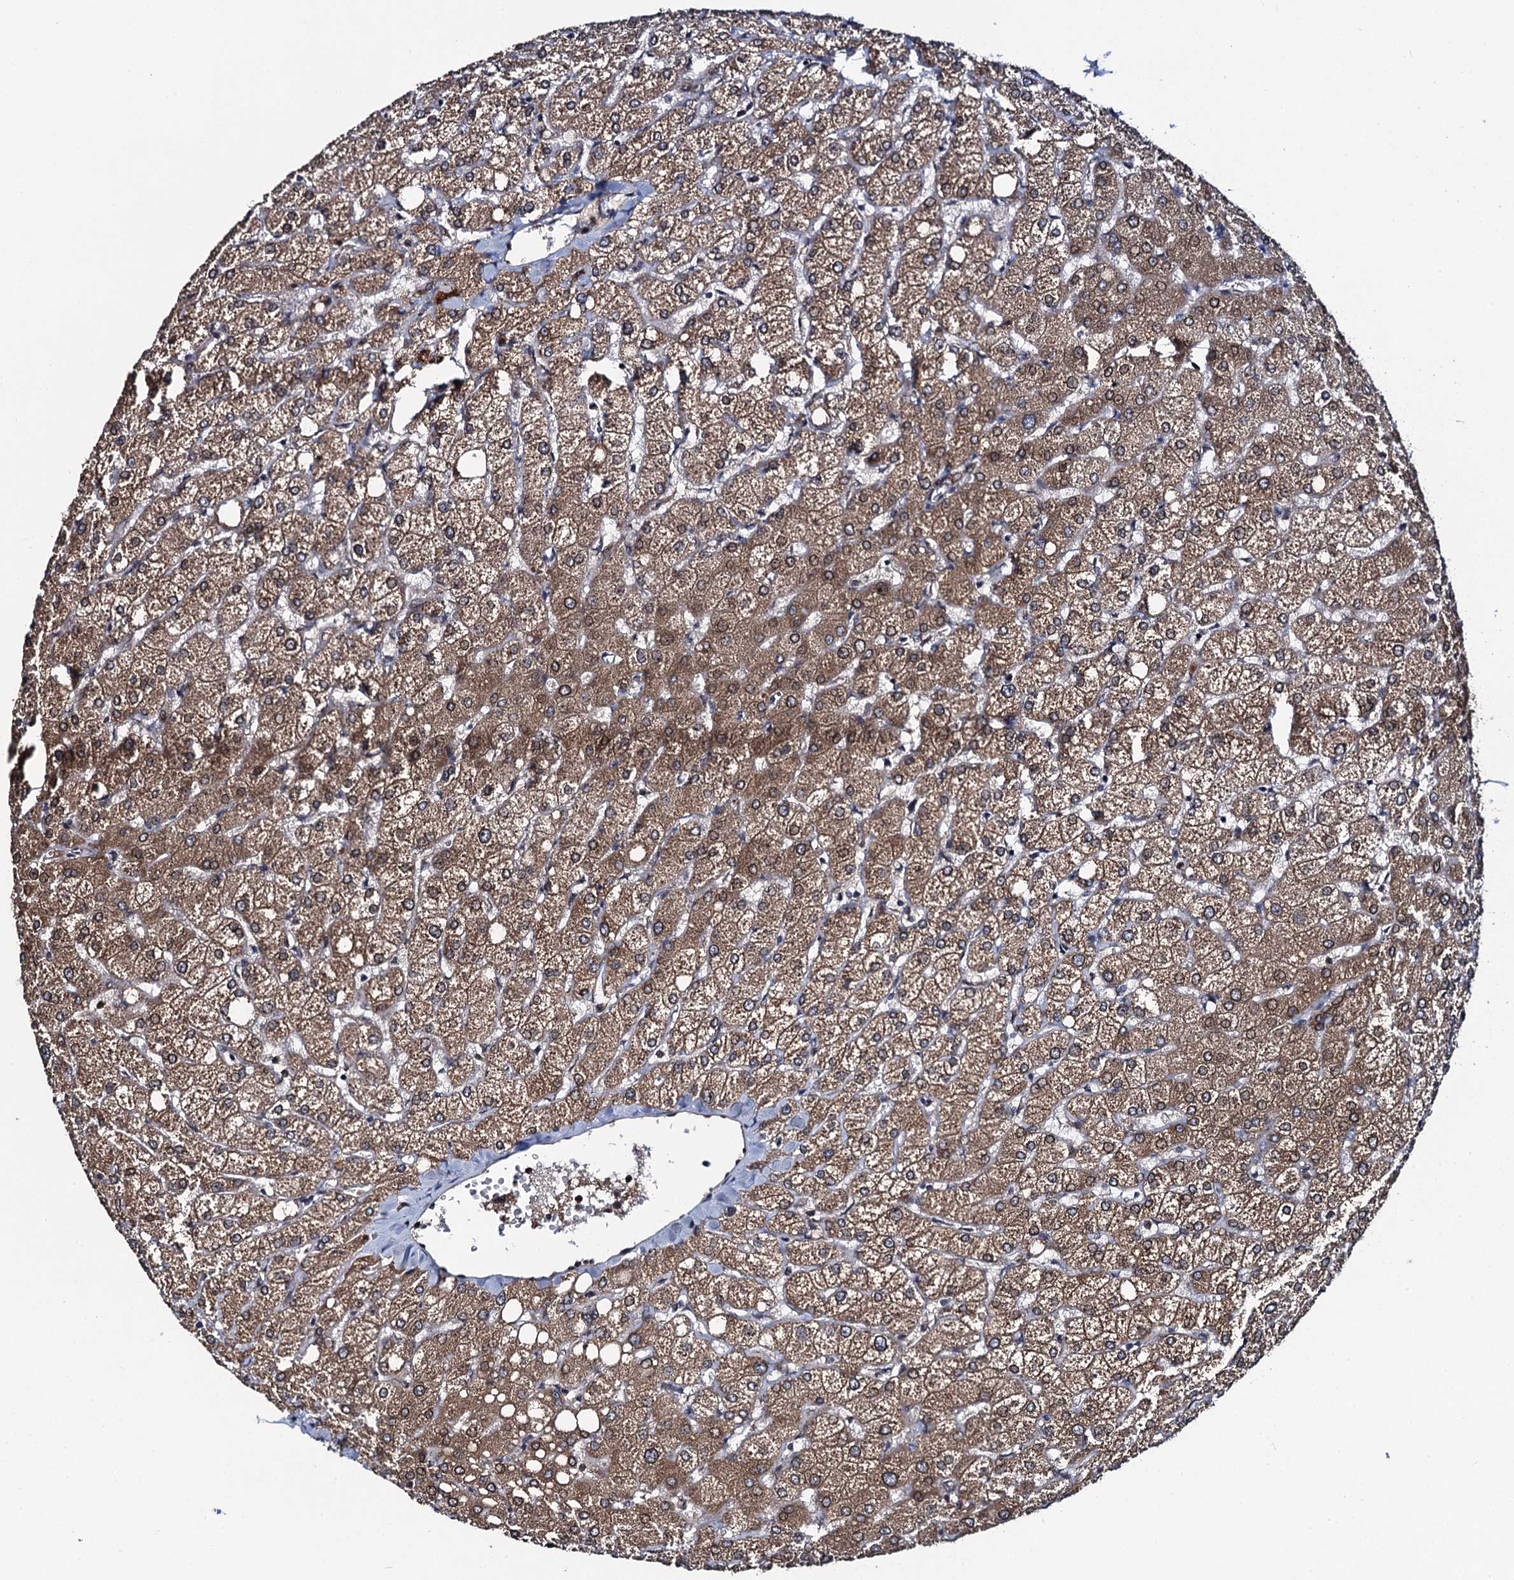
{"staining": {"intensity": "strong", "quantity": ">75%", "location": "cytoplasmic/membranous,nuclear"}, "tissue": "liver", "cell_type": "Cholangiocytes", "image_type": "normal", "snomed": [{"axis": "morphology", "description": "Normal tissue, NOS"}, {"axis": "topography", "description": "Liver"}], "caption": "Approximately >75% of cholangiocytes in unremarkable liver demonstrate strong cytoplasmic/membranous,nuclear protein staining as visualized by brown immunohistochemical staining.", "gene": "EVX2", "patient": {"sex": "female", "age": 54}}